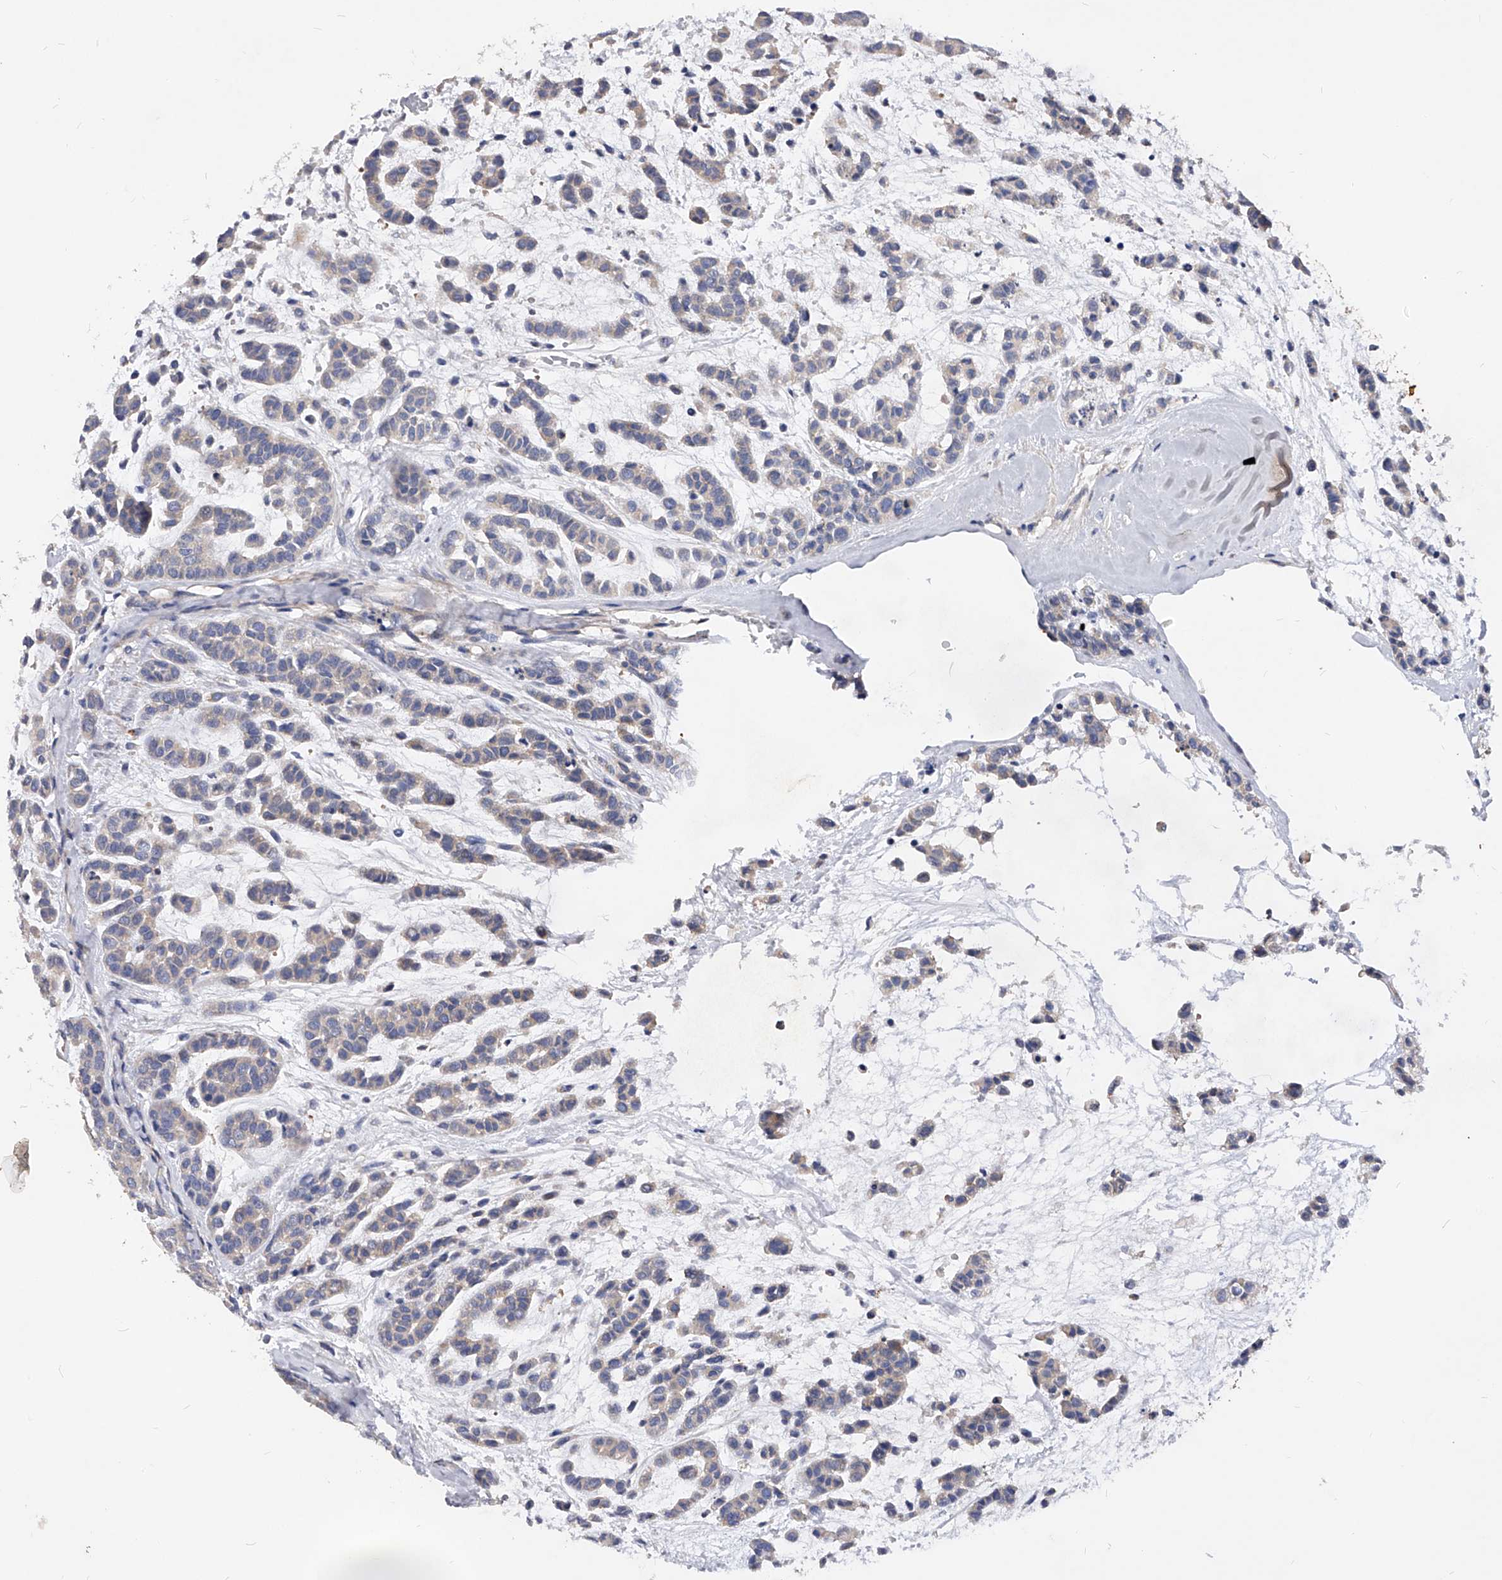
{"staining": {"intensity": "negative", "quantity": "none", "location": "none"}, "tissue": "head and neck cancer", "cell_type": "Tumor cells", "image_type": "cancer", "snomed": [{"axis": "morphology", "description": "Adenocarcinoma, NOS"}, {"axis": "morphology", "description": "Adenoma, NOS"}, {"axis": "topography", "description": "Head-Neck"}], "caption": "Protein analysis of head and neck adenocarcinoma demonstrates no significant expression in tumor cells.", "gene": "PPP5C", "patient": {"sex": "female", "age": 55}}